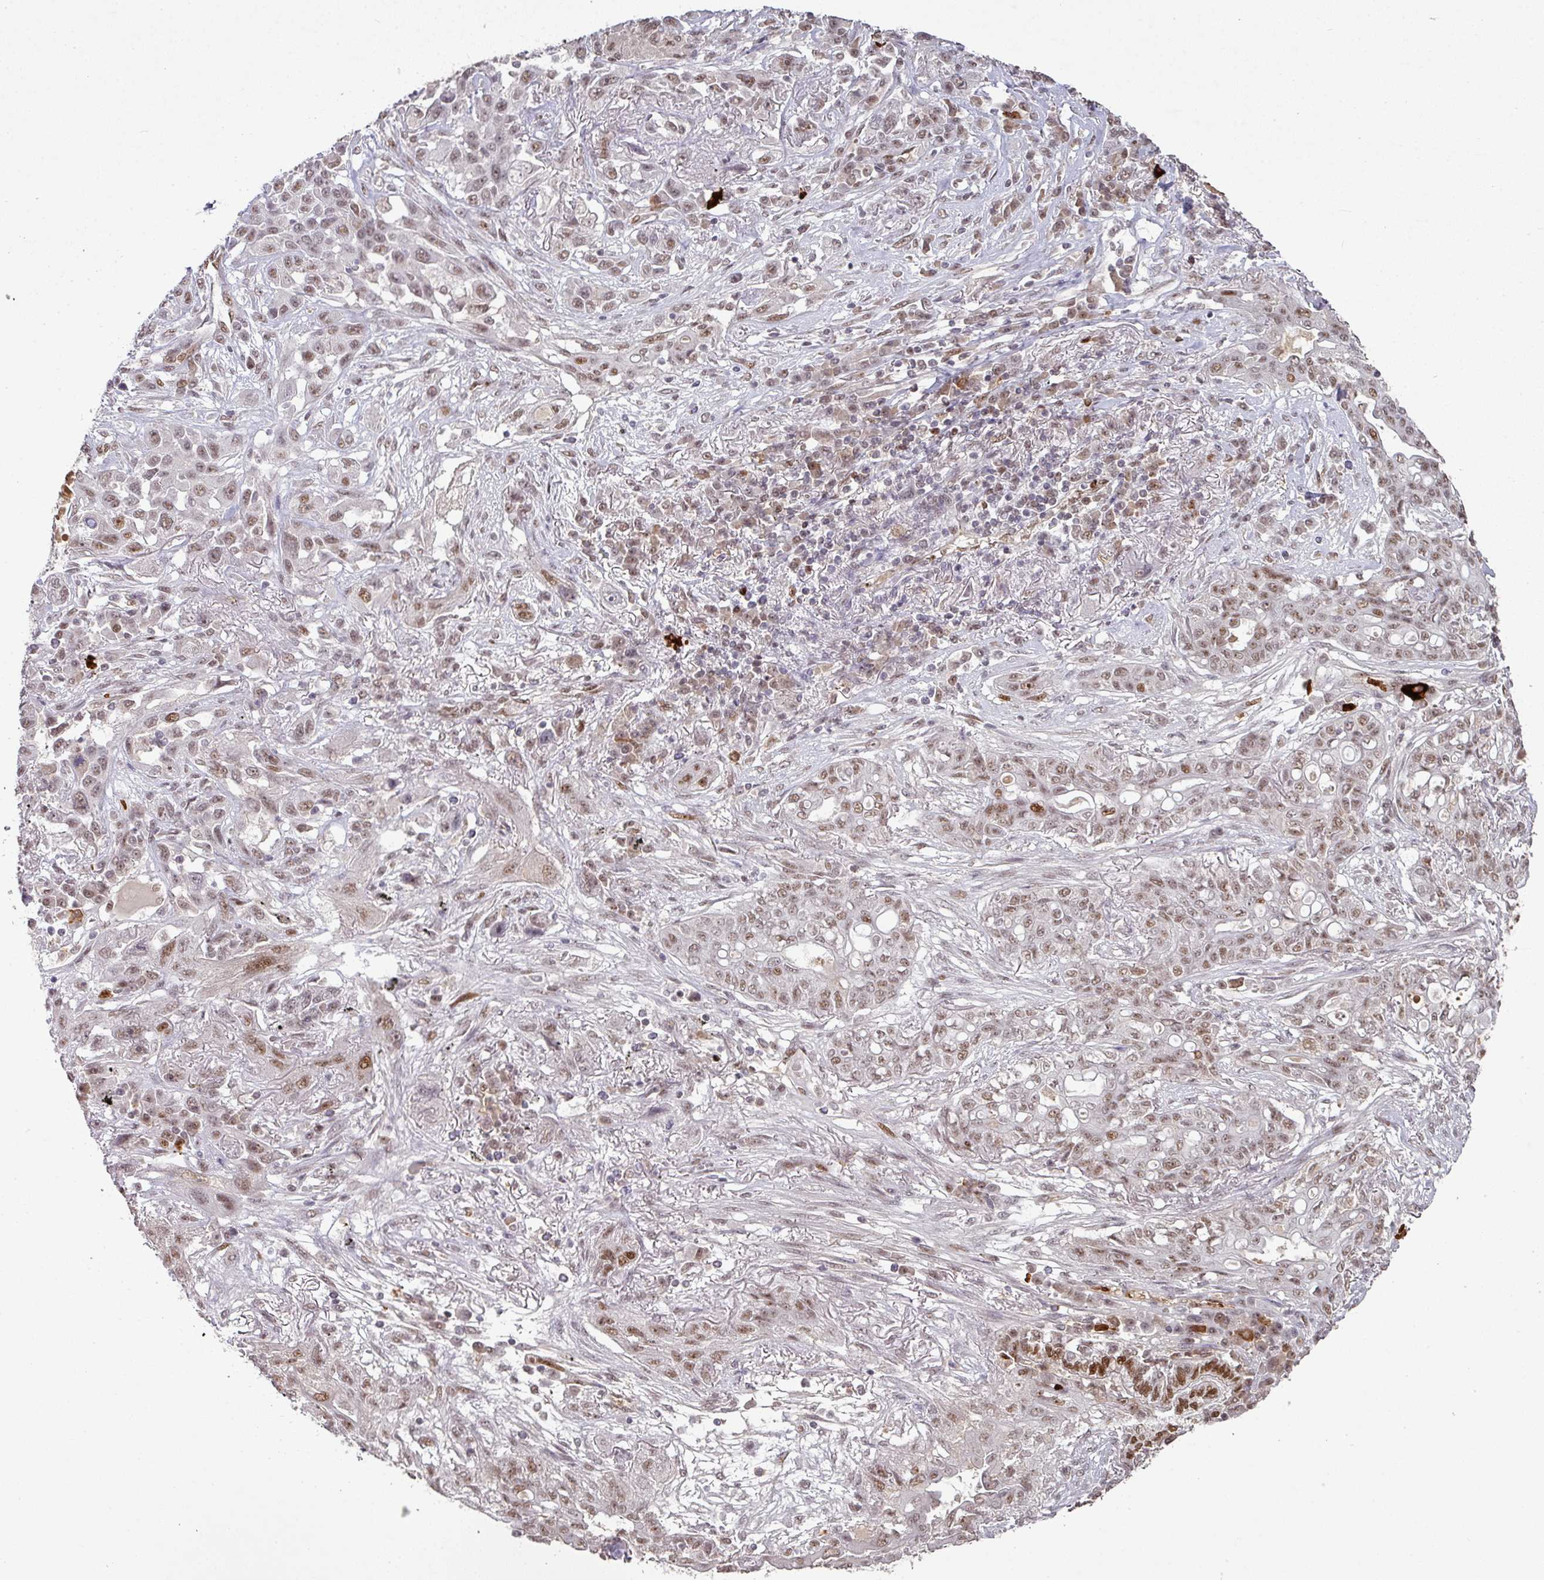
{"staining": {"intensity": "weak", "quantity": ">75%", "location": "nuclear"}, "tissue": "lung cancer", "cell_type": "Tumor cells", "image_type": "cancer", "snomed": [{"axis": "morphology", "description": "Squamous cell carcinoma, NOS"}, {"axis": "topography", "description": "Lung"}], "caption": "Lung squamous cell carcinoma tissue displays weak nuclear expression in about >75% of tumor cells The protein of interest is stained brown, and the nuclei are stained in blue (DAB IHC with brightfield microscopy, high magnification).", "gene": "NEIL1", "patient": {"sex": "female", "age": 70}}